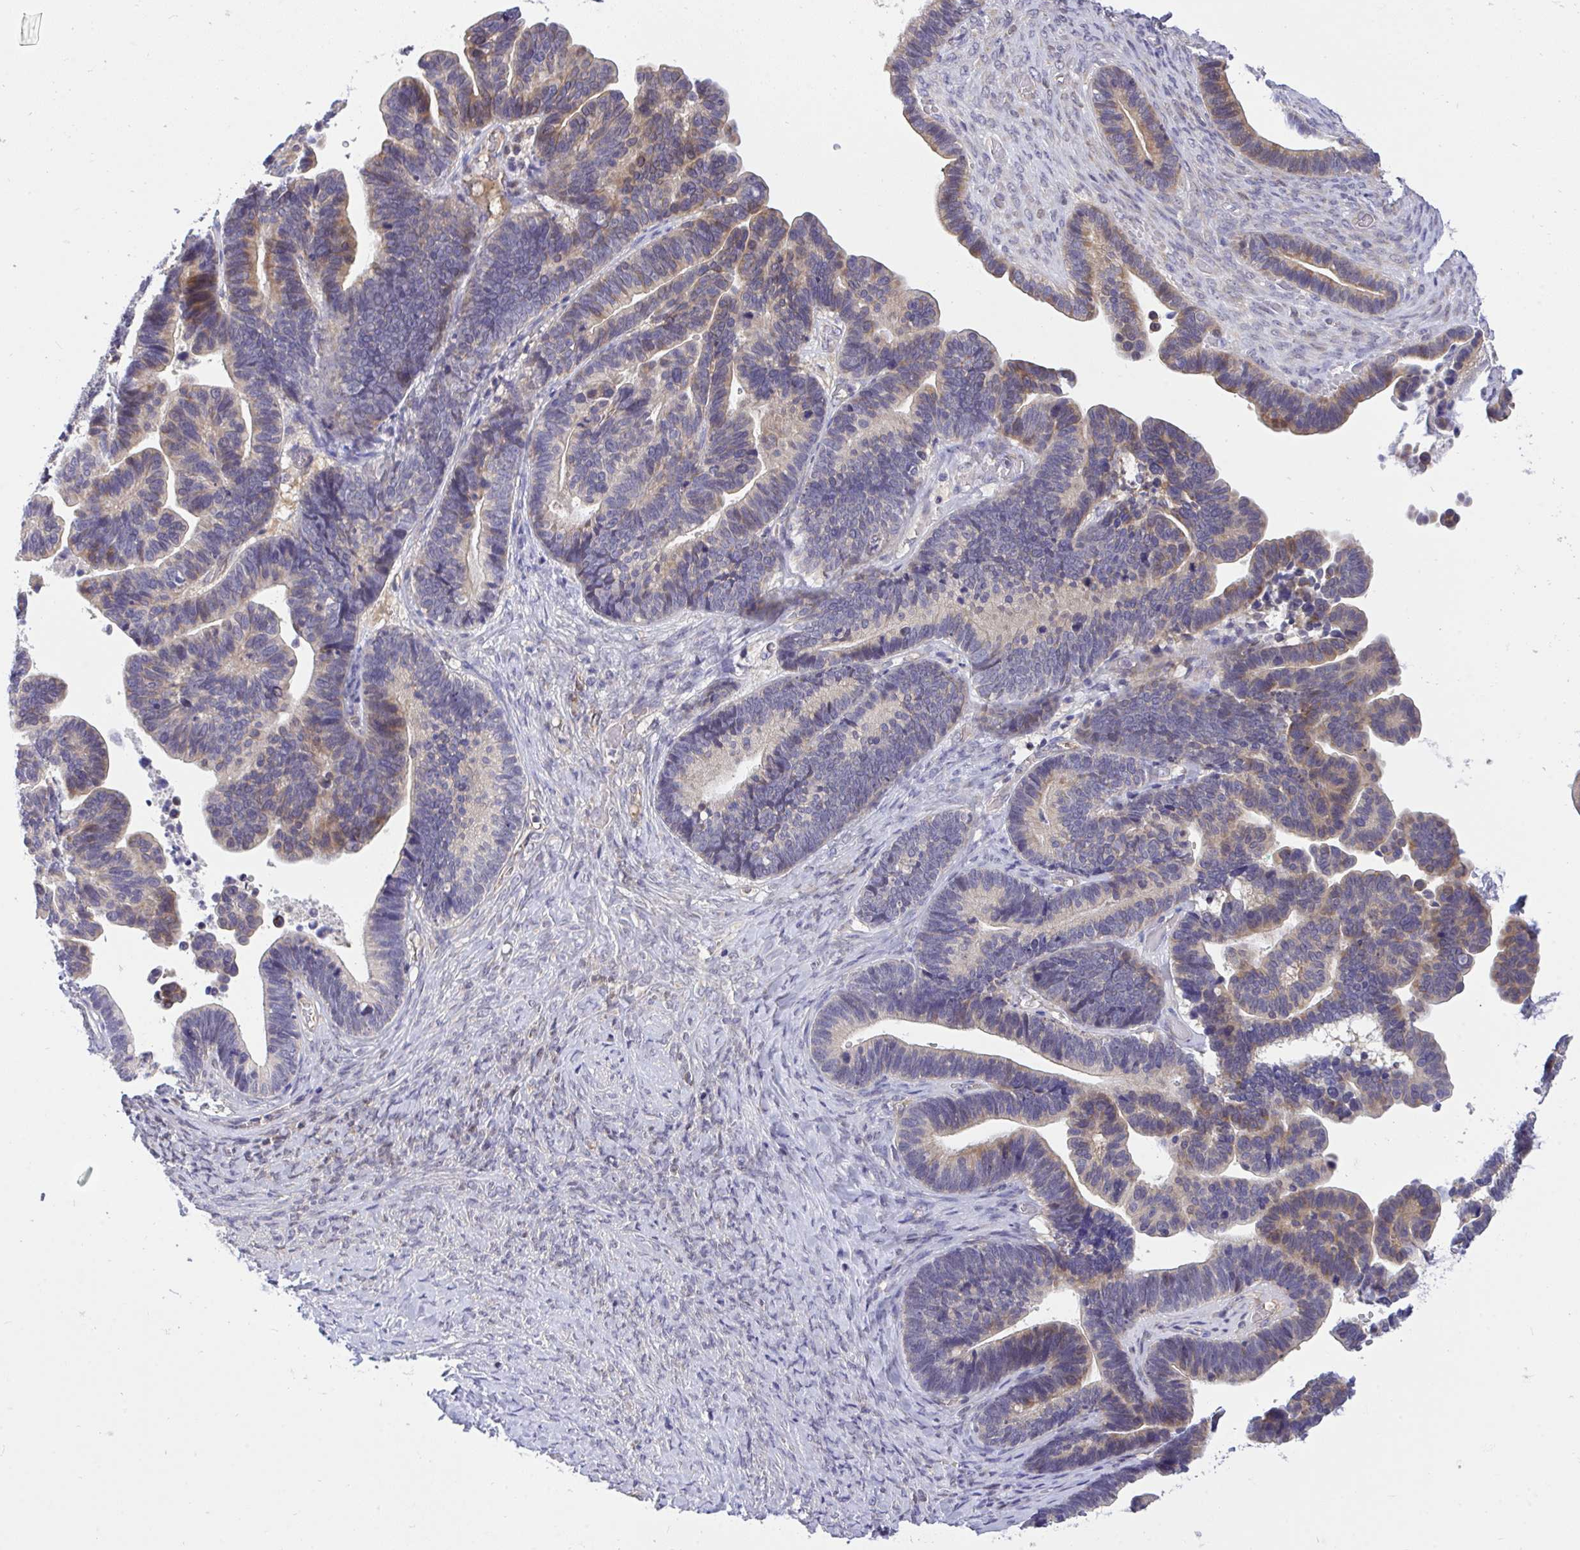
{"staining": {"intensity": "moderate", "quantity": "<25%", "location": "cytoplasmic/membranous"}, "tissue": "ovarian cancer", "cell_type": "Tumor cells", "image_type": "cancer", "snomed": [{"axis": "morphology", "description": "Cystadenocarcinoma, serous, NOS"}, {"axis": "topography", "description": "Ovary"}], "caption": "Moderate cytoplasmic/membranous protein expression is identified in about <25% of tumor cells in ovarian cancer (serous cystadenocarcinoma).", "gene": "C19orf54", "patient": {"sex": "female", "age": 56}}